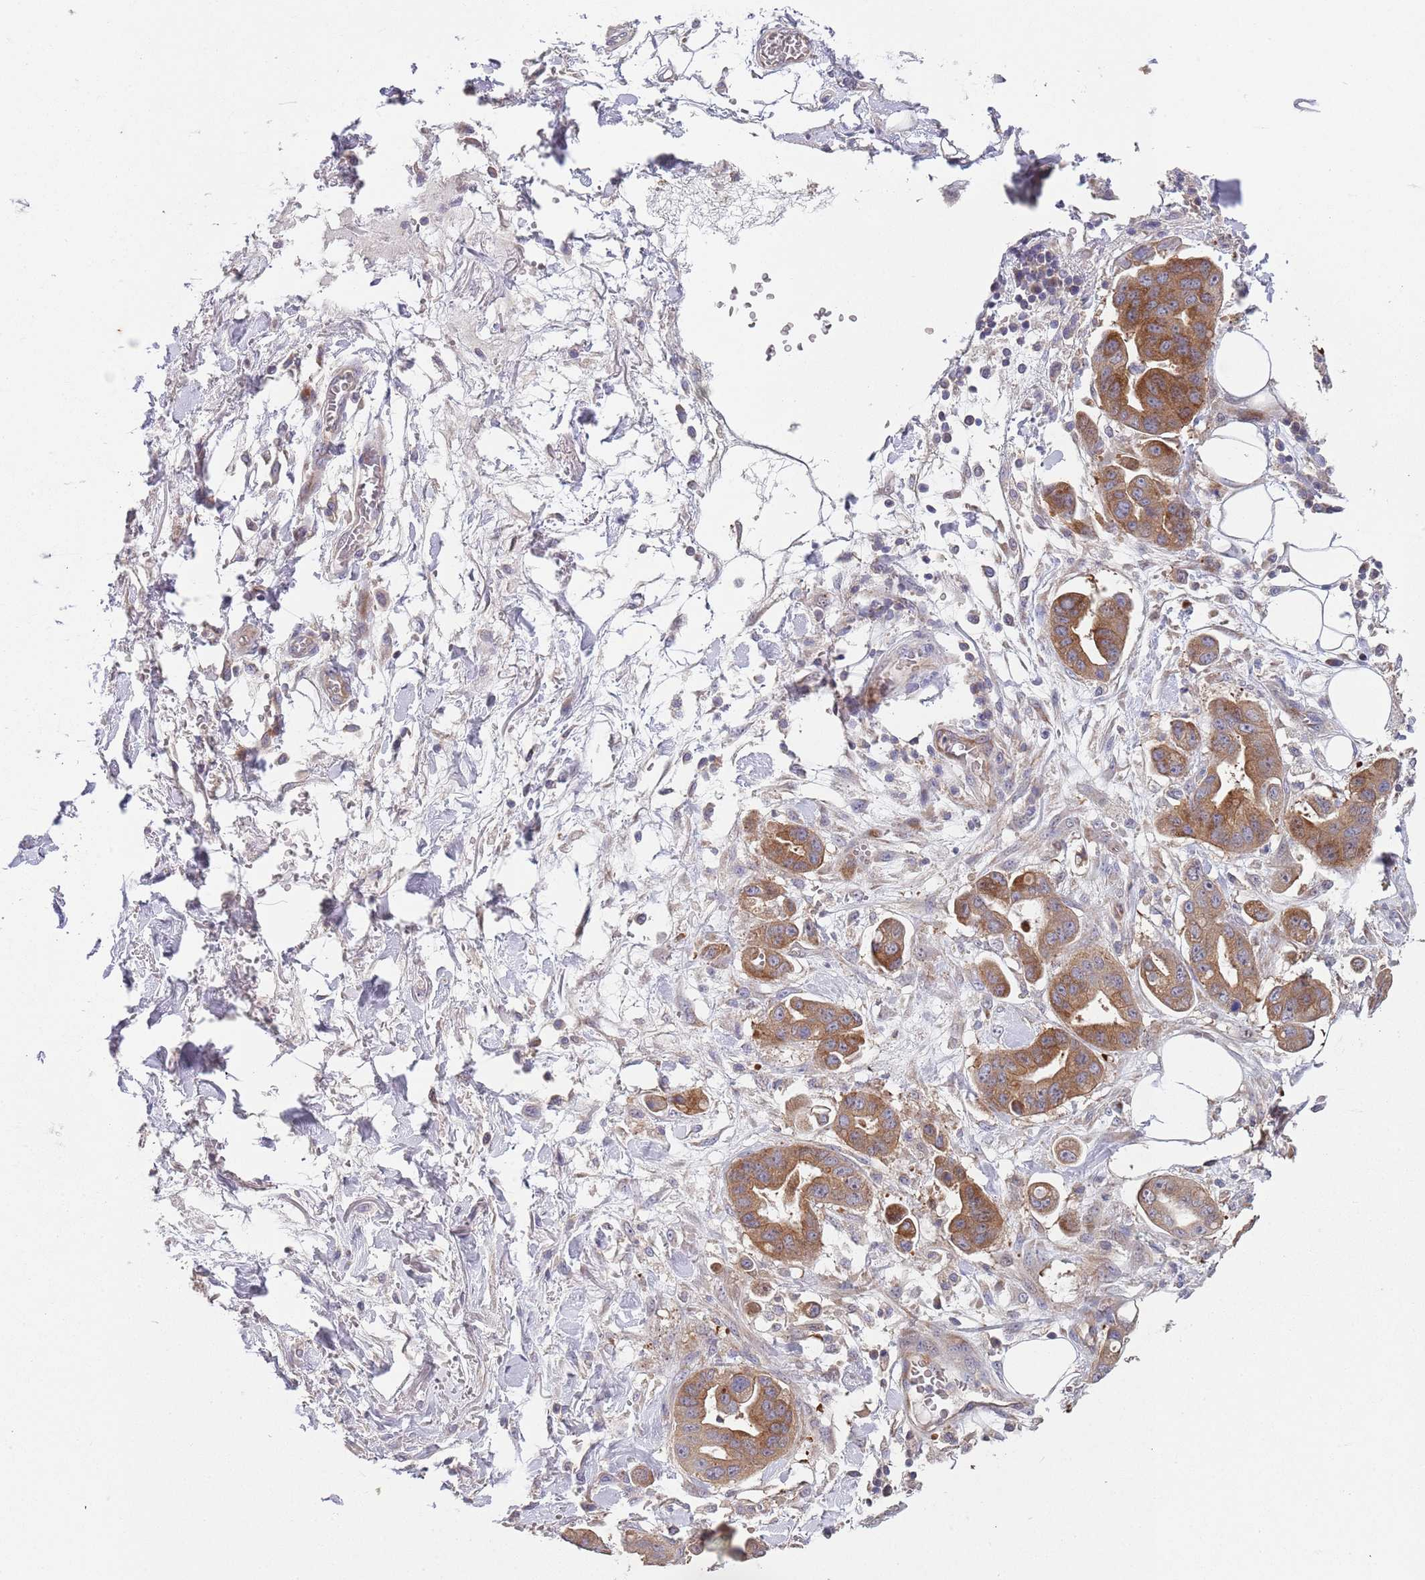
{"staining": {"intensity": "moderate", "quantity": "25%-75%", "location": "cytoplasmic/membranous"}, "tissue": "stomach cancer", "cell_type": "Tumor cells", "image_type": "cancer", "snomed": [{"axis": "morphology", "description": "Adenocarcinoma, NOS"}, {"axis": "topography", "description": "Stomach"}], "caption": "This photomicrograph demonstrates adenocarcinoma (stomach) stained with immunohistochemistry to label a protein in brown. The cytoplasmic/membranous of tumor cells show moderate positivity for the protein. Nuclei are counter-stained blue.", "gene": "ABCC10", "patient": {"sex": "male", "age": 62}}